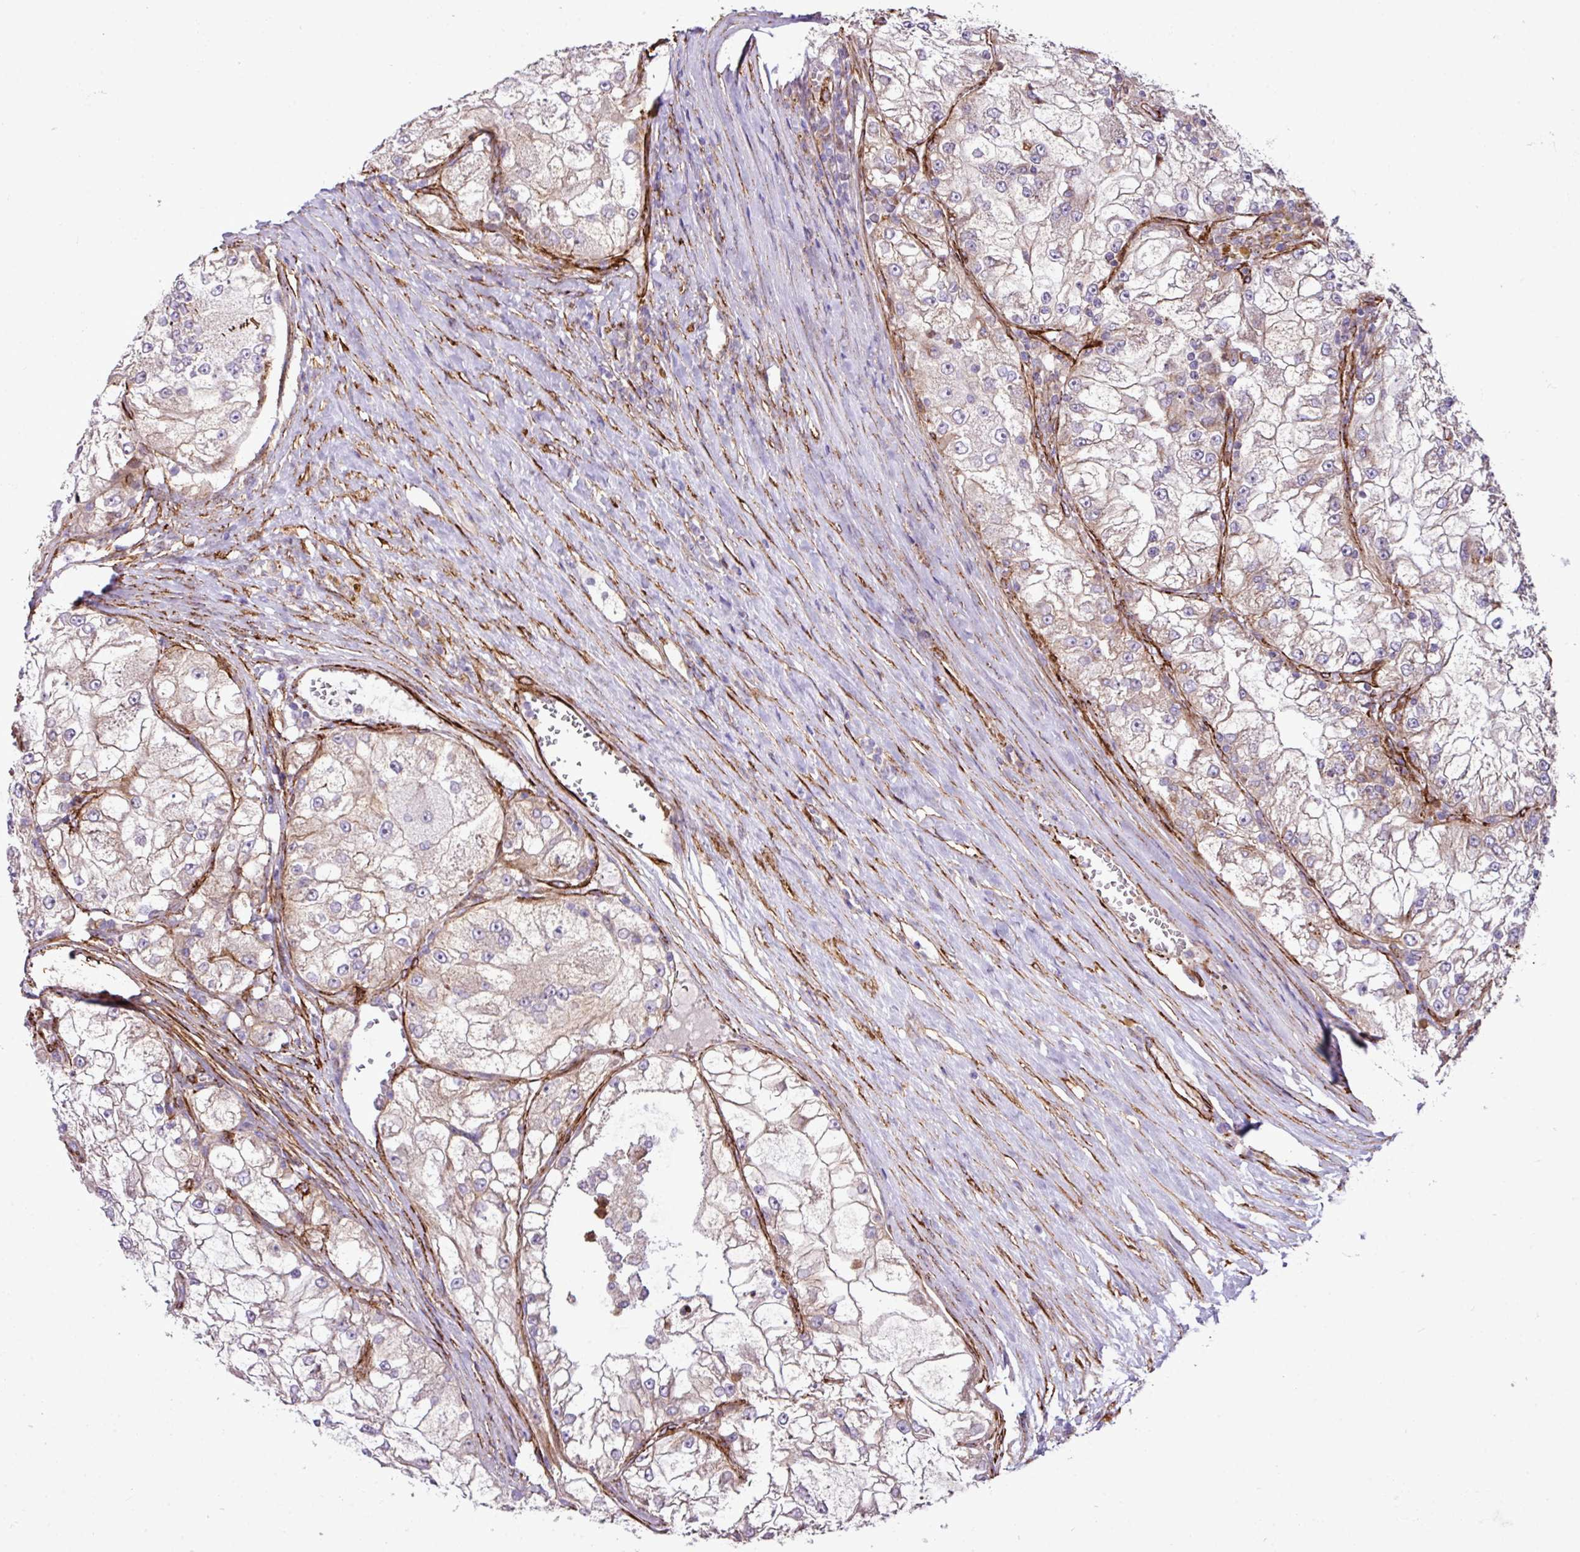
{"staining": {"intensity": "weak", "quantity": "25%-75%", "location": "cytoplasmic/membranous"}, "tissue": "renal cancer", "cell_type": "Tumor cells", "image_type": "cancer", "snomed": [{"axis": "morphology", "description": "Adenocarcinoma, NOS"}, {"axis": "topography", "description": "Kidney"}], "caption": "Approximately 25%-75% of tumor cells in human renal cancer show weak cytoplasmic/membranous protein expression as visualized by brown immunohistochemical staining.", "gene": "FAM47E", "patient": {"sex": "female", "age": 72}}